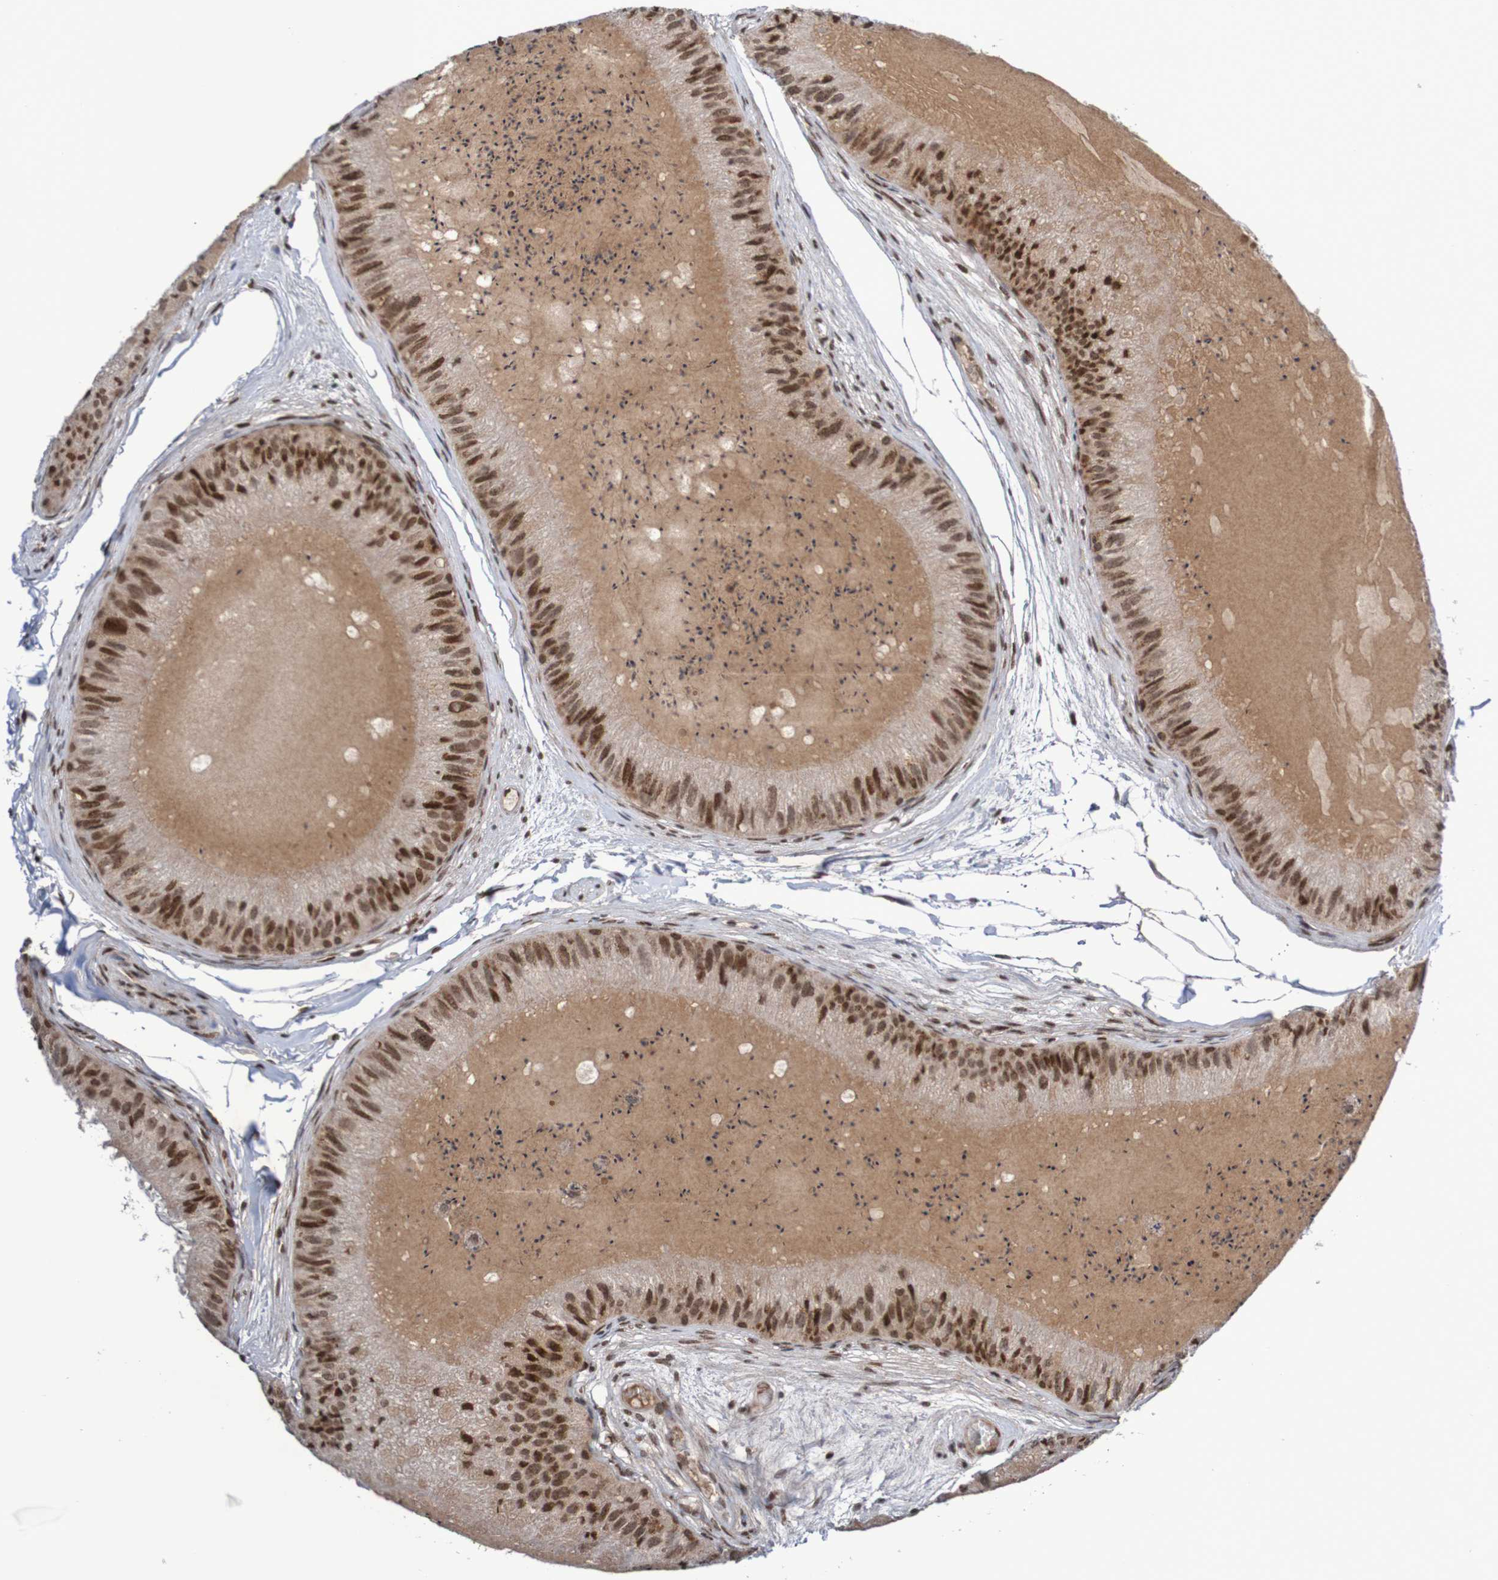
{"staining": {"intensity": "strong", "quantity": ">75%", "location": "cytoplasmic/membranous,nuclear"}, "tissue": "epididymis", "cell_type": "Glandular cells", "image_type": "normal", "snomed": [{"axis": "morphology", "description": "Normal tissue, NOS"}, {"axis": "topography", "description": "Epididymis"}], "caption": "Protein staining exhibits strong cytoplasmic/membranous,nuclear staining in about >75% of glandular cells in benign epididymis. The staining was performed using DAB, with brown indicating positive protein expression. Nuclei are stained blue with hematoxylin.", "gene": "ITLN1", "patient": {"sex": "male", "age": 31}}